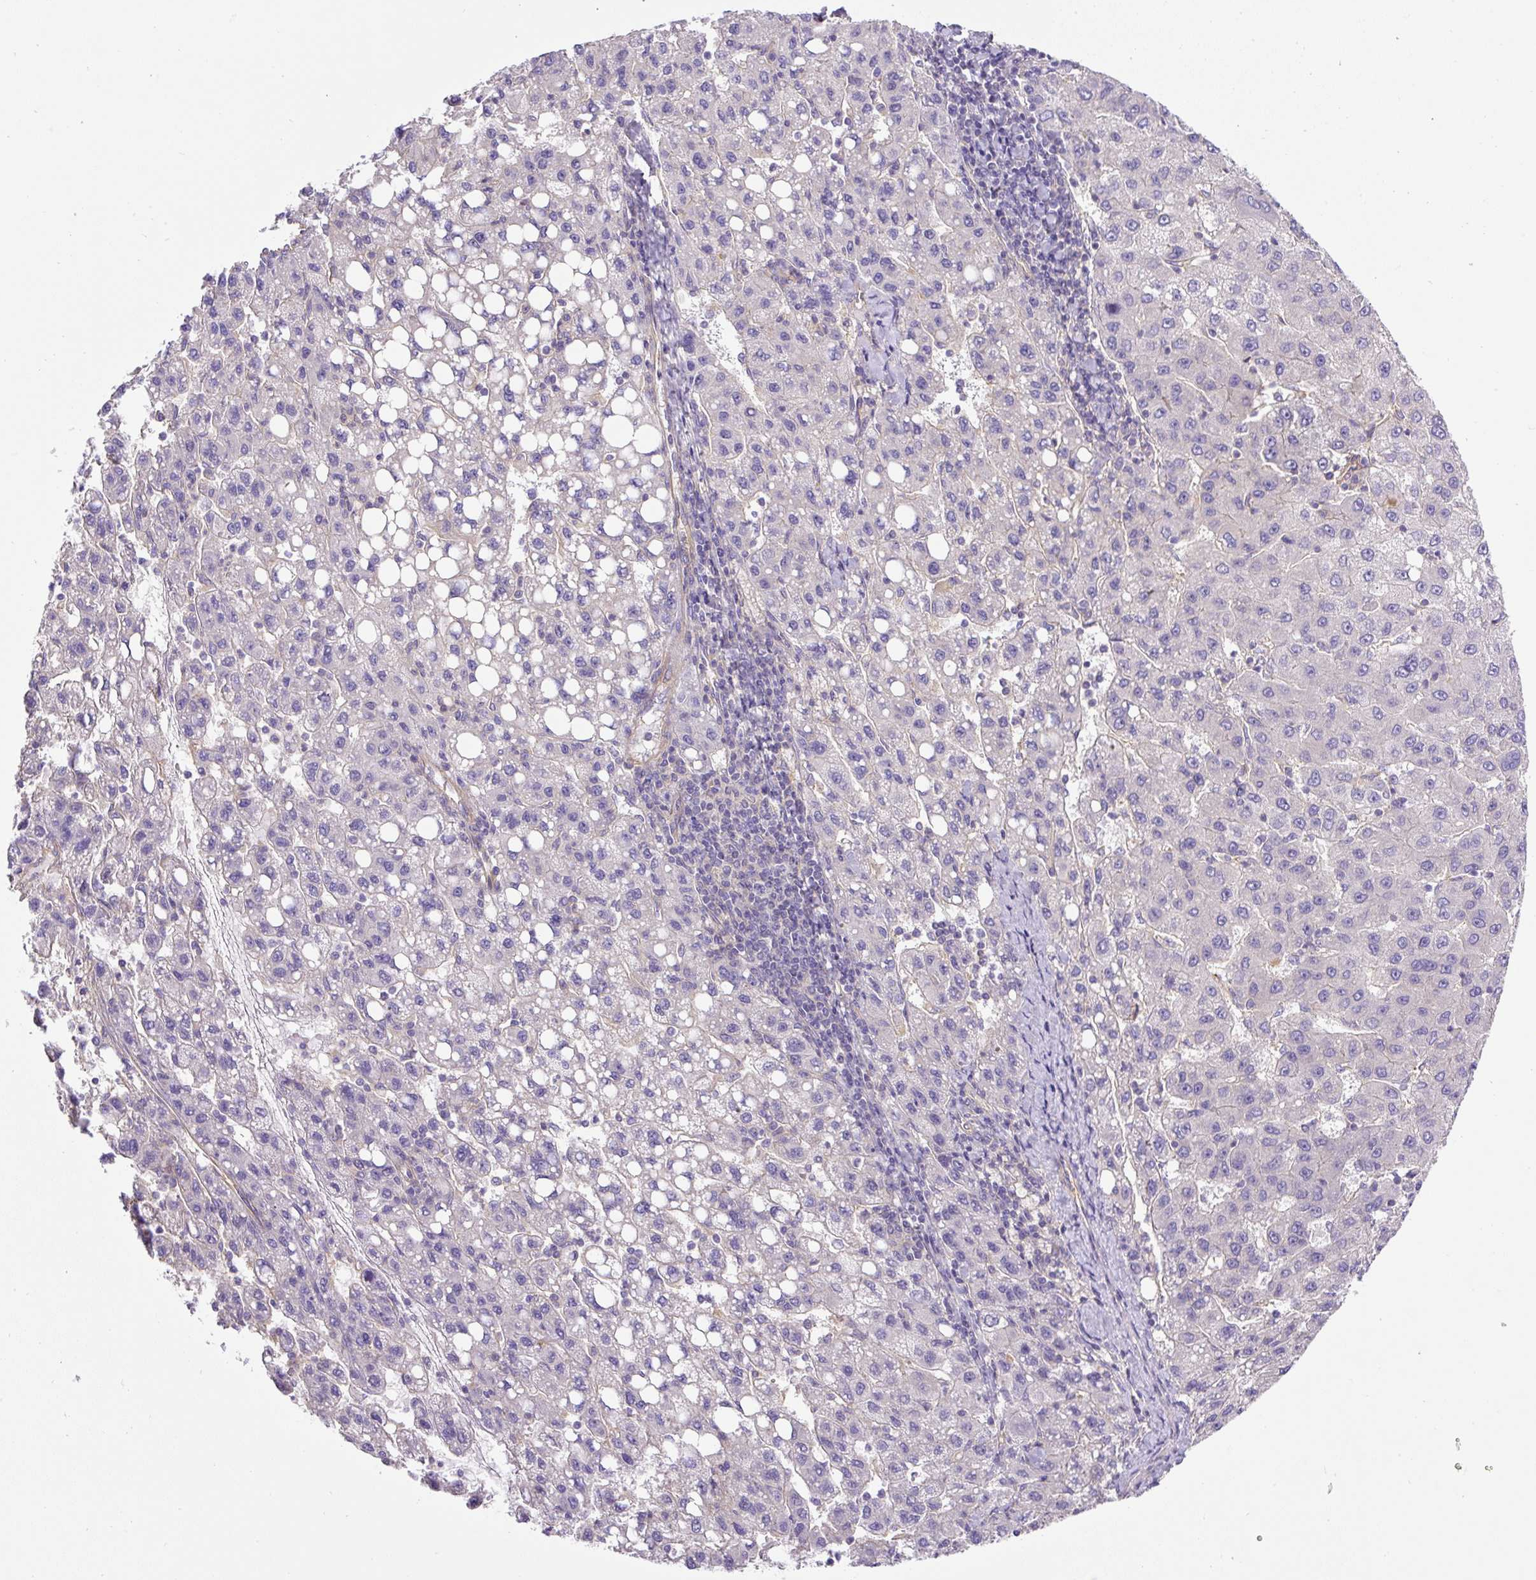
{"staining": {"intensity": "negative", "quantity": "none", "location": "none"}, "tissue": "liver cancer", "cell_type": "Tumor cells", "image_type": "cancer", "snomed": [{"axis": "morphology", "description": "Carcinoma, Hepatocellular, NOS"}, {"axis": "topography", "description": "Liver"}], "caption": "Immunohistochemical staining of human liver cancer (hepatocellular carcinoma) exhibits no significant staining in tumor cells.", "gene": "DCTN1", "patient": {"sex": "female", "age": 82}}